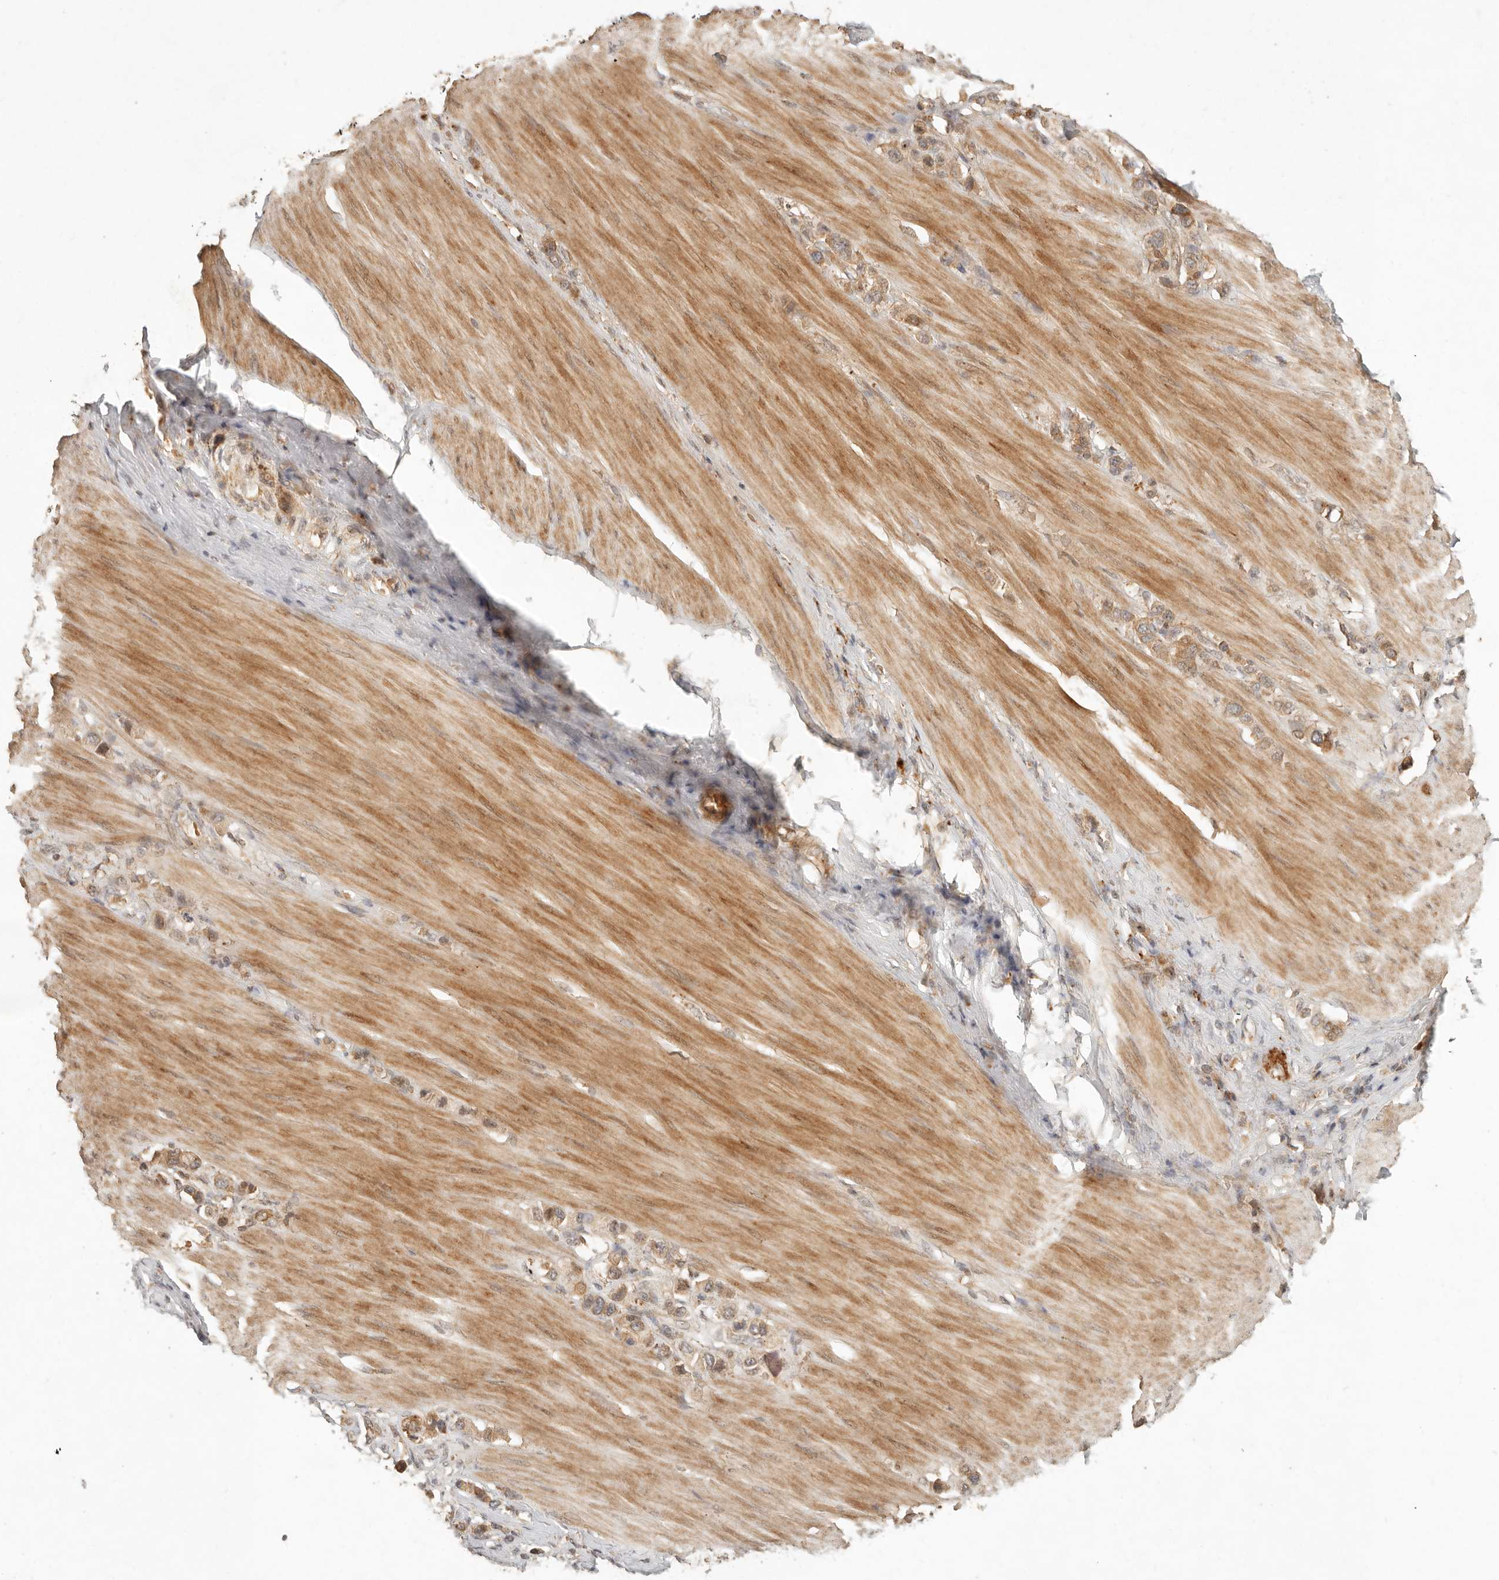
{"staining": {"intensity": "moderate", "quantity": ">75%", "location": "cytoplasmic/membranous"}, "tissue": "stomach cancer", "cell_type": "Tumor cells", "image_type": "cancer", "snomed": [{"axis": "morphology", "description": "Adenocarcinoma, NOS"}, {"axis": "topography", "description": "Stomach"}], "caption": "DAB (3,3'-diaminobenzidine) immunohistochemical staining of human stomach cancer displays moderate cytoplasmic/membranous protein positivity in approximately >75% of tumor cells. (Stains: DAB in brown, nuclei in blue, Microscopy: brightfield microscopy at high magnification).", "gene": "ANKRD61", "patient": {"sex": "female", "age": 65}}